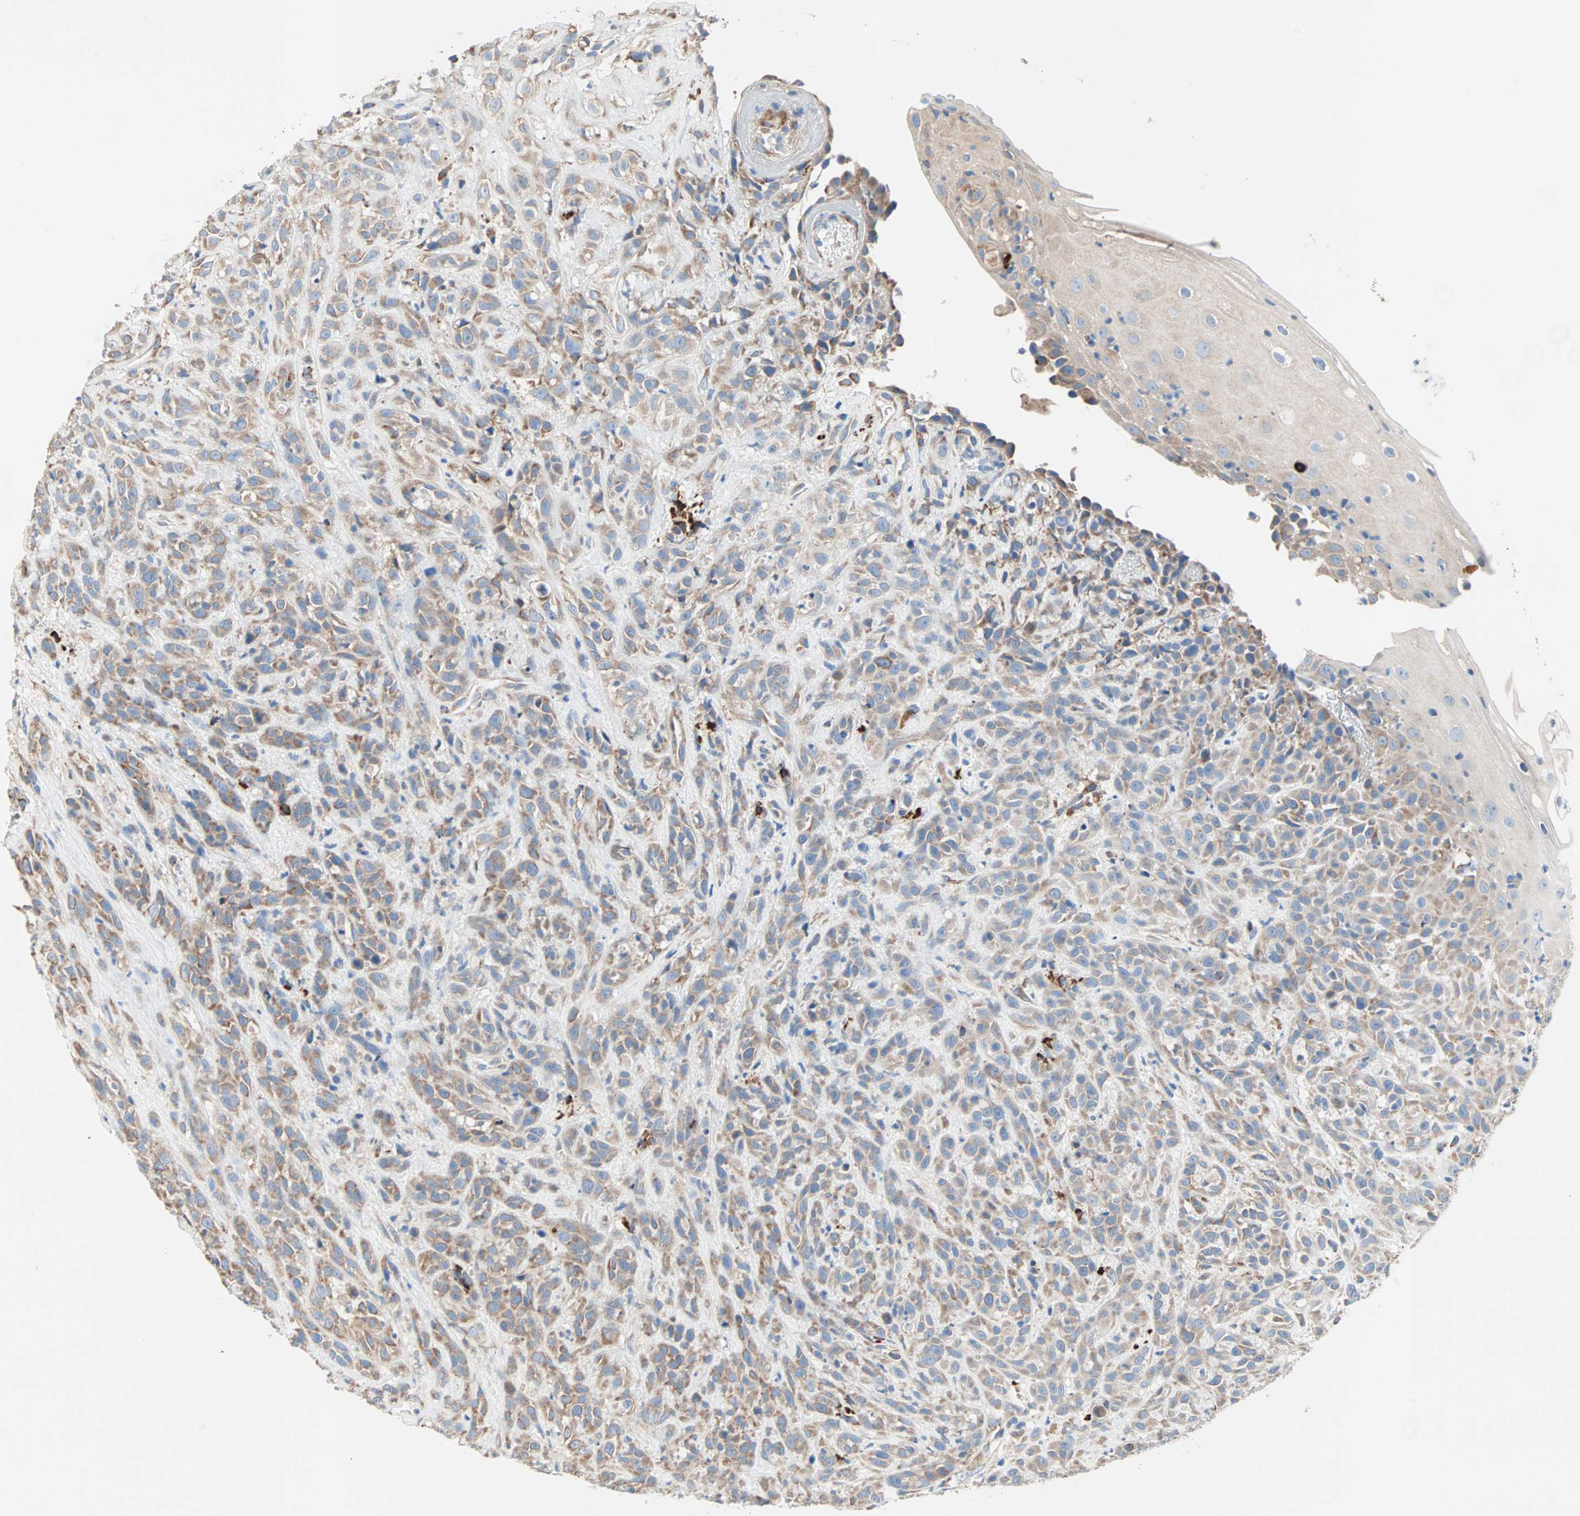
{"staining": {"intensity": "moderate", "quantity": ">75%", "location": "cytoplasmic/membranous"}, "tissue": "head and neck cancer", "cell_type": "Tumor cells", "image_type": "cancer", "snomed": [{"axis": "morphology", "description": "Normal tissue, NOS"}, {"axis": "morphology", "description": "Squamous cell carcinoma, NOS"}, {"axis": "topography", "description": "Cartilage tissue"}, {"axis": "topography", "description": "Head-Neck"}], "caption": "This is an image of immunohistochemistry (IHC) staining of squamous cell carcinoma (head and neck), which shows moderate expression in the cytoplasmic/membranous of tumor cells.", "gene": "PLCXD1", "patient": {"sex": "male", "age": 62}}